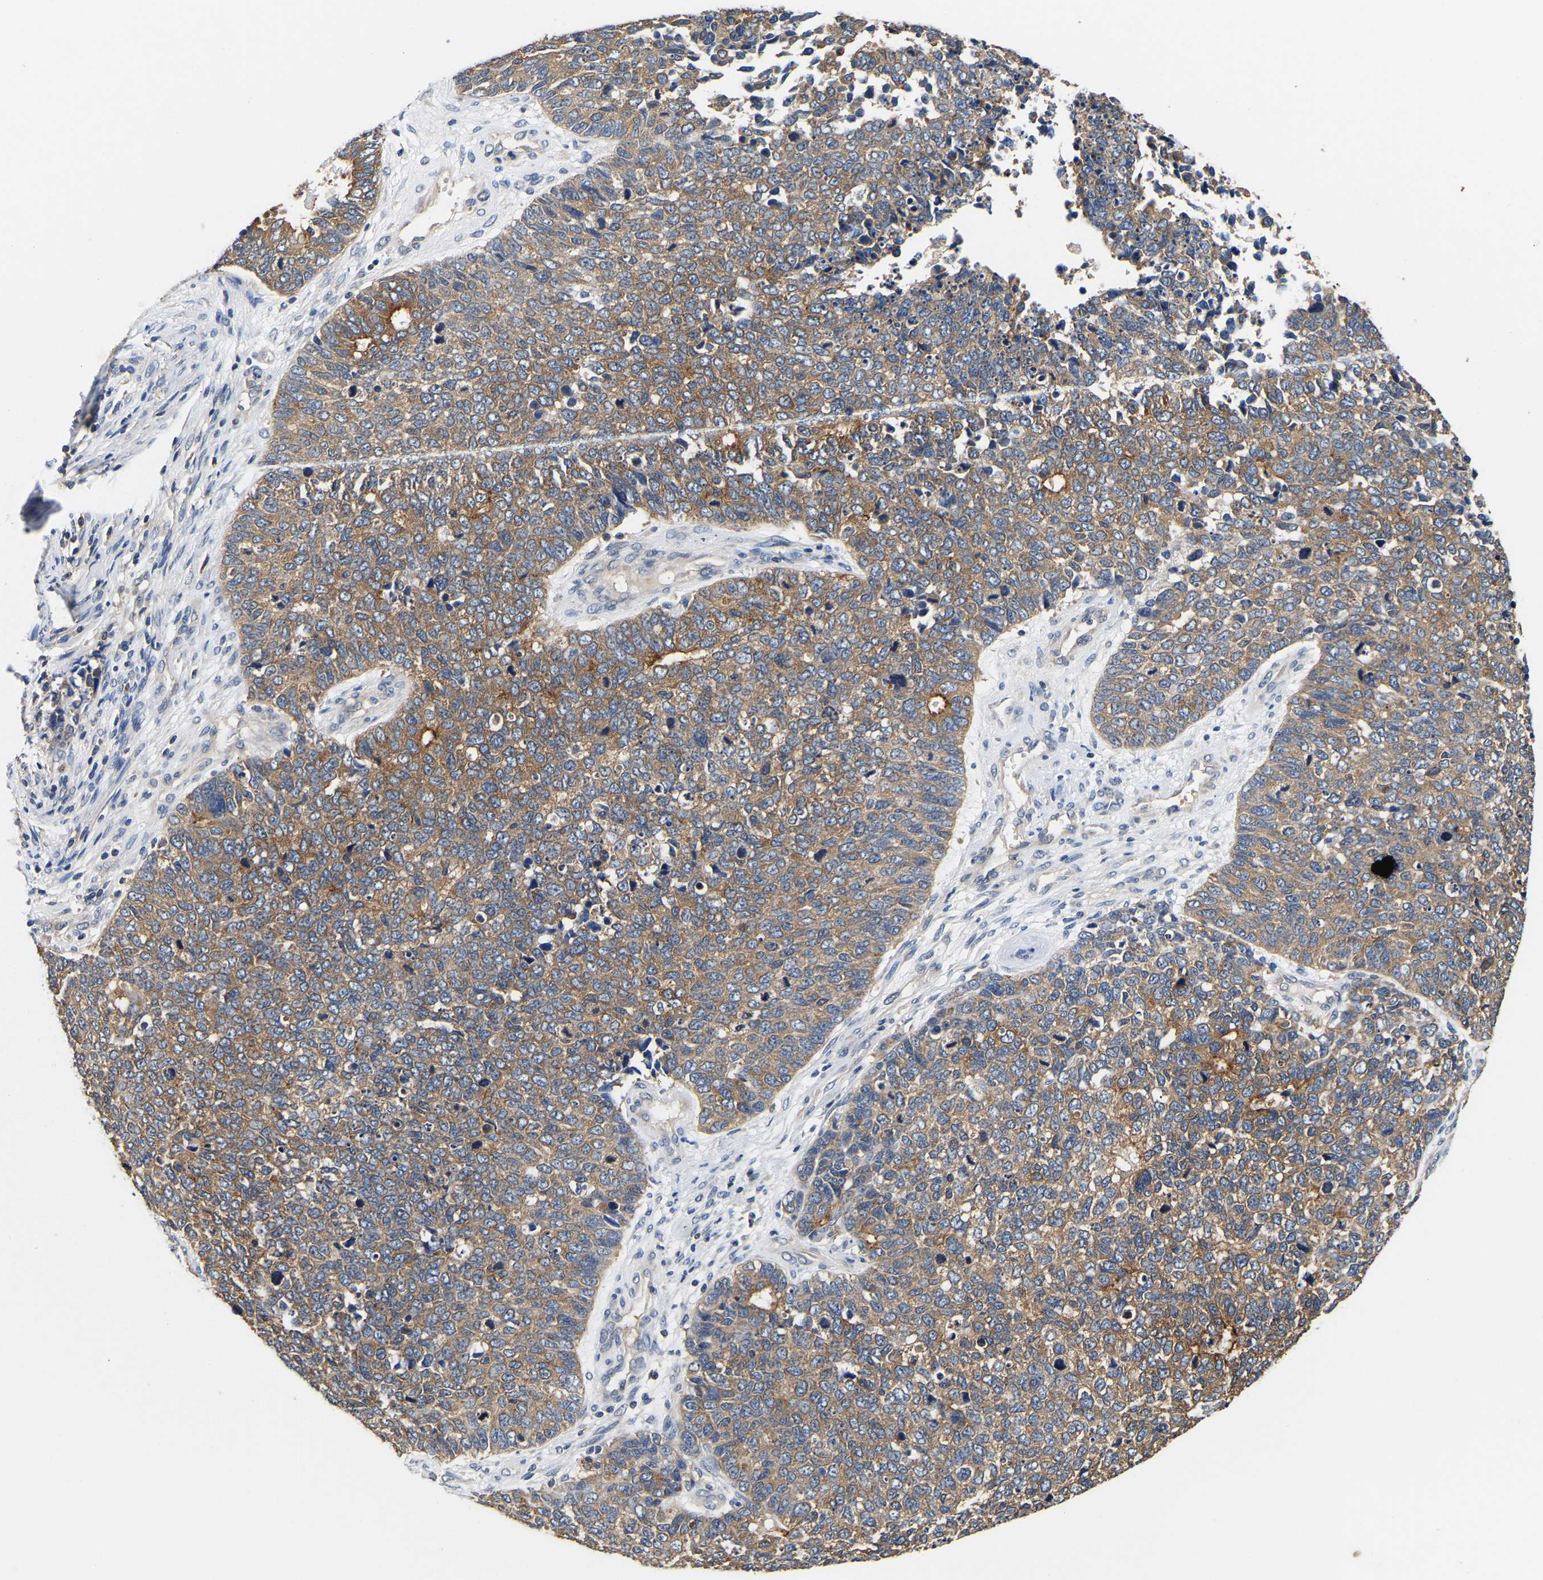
{"staining": {"intensity": "moderate", "quantity": ">75%", "location": "cytoplasmic/membranous"}, "tissue": "cervical cancer", "cell_type": "Tumor cells", "image_type": "cancer", "snomed": [{"axis": "morphology", "description": "Squamous cell carcinoma, NOS"}, {"axis": "topography", "description": "Cervix"}], "caption": "High-magnification brightfield microscopy of cervical cancer stained with DAB (brown) and counterstained with hematoxylin (blue). tumor cells exhibit moderate cytoplasmic/membranous staining is appreciated in approximately>75% of cells. Nuclei are stained in blue.", "gene": "LRBA", "patient": {"sex": "female", "age": 63}}